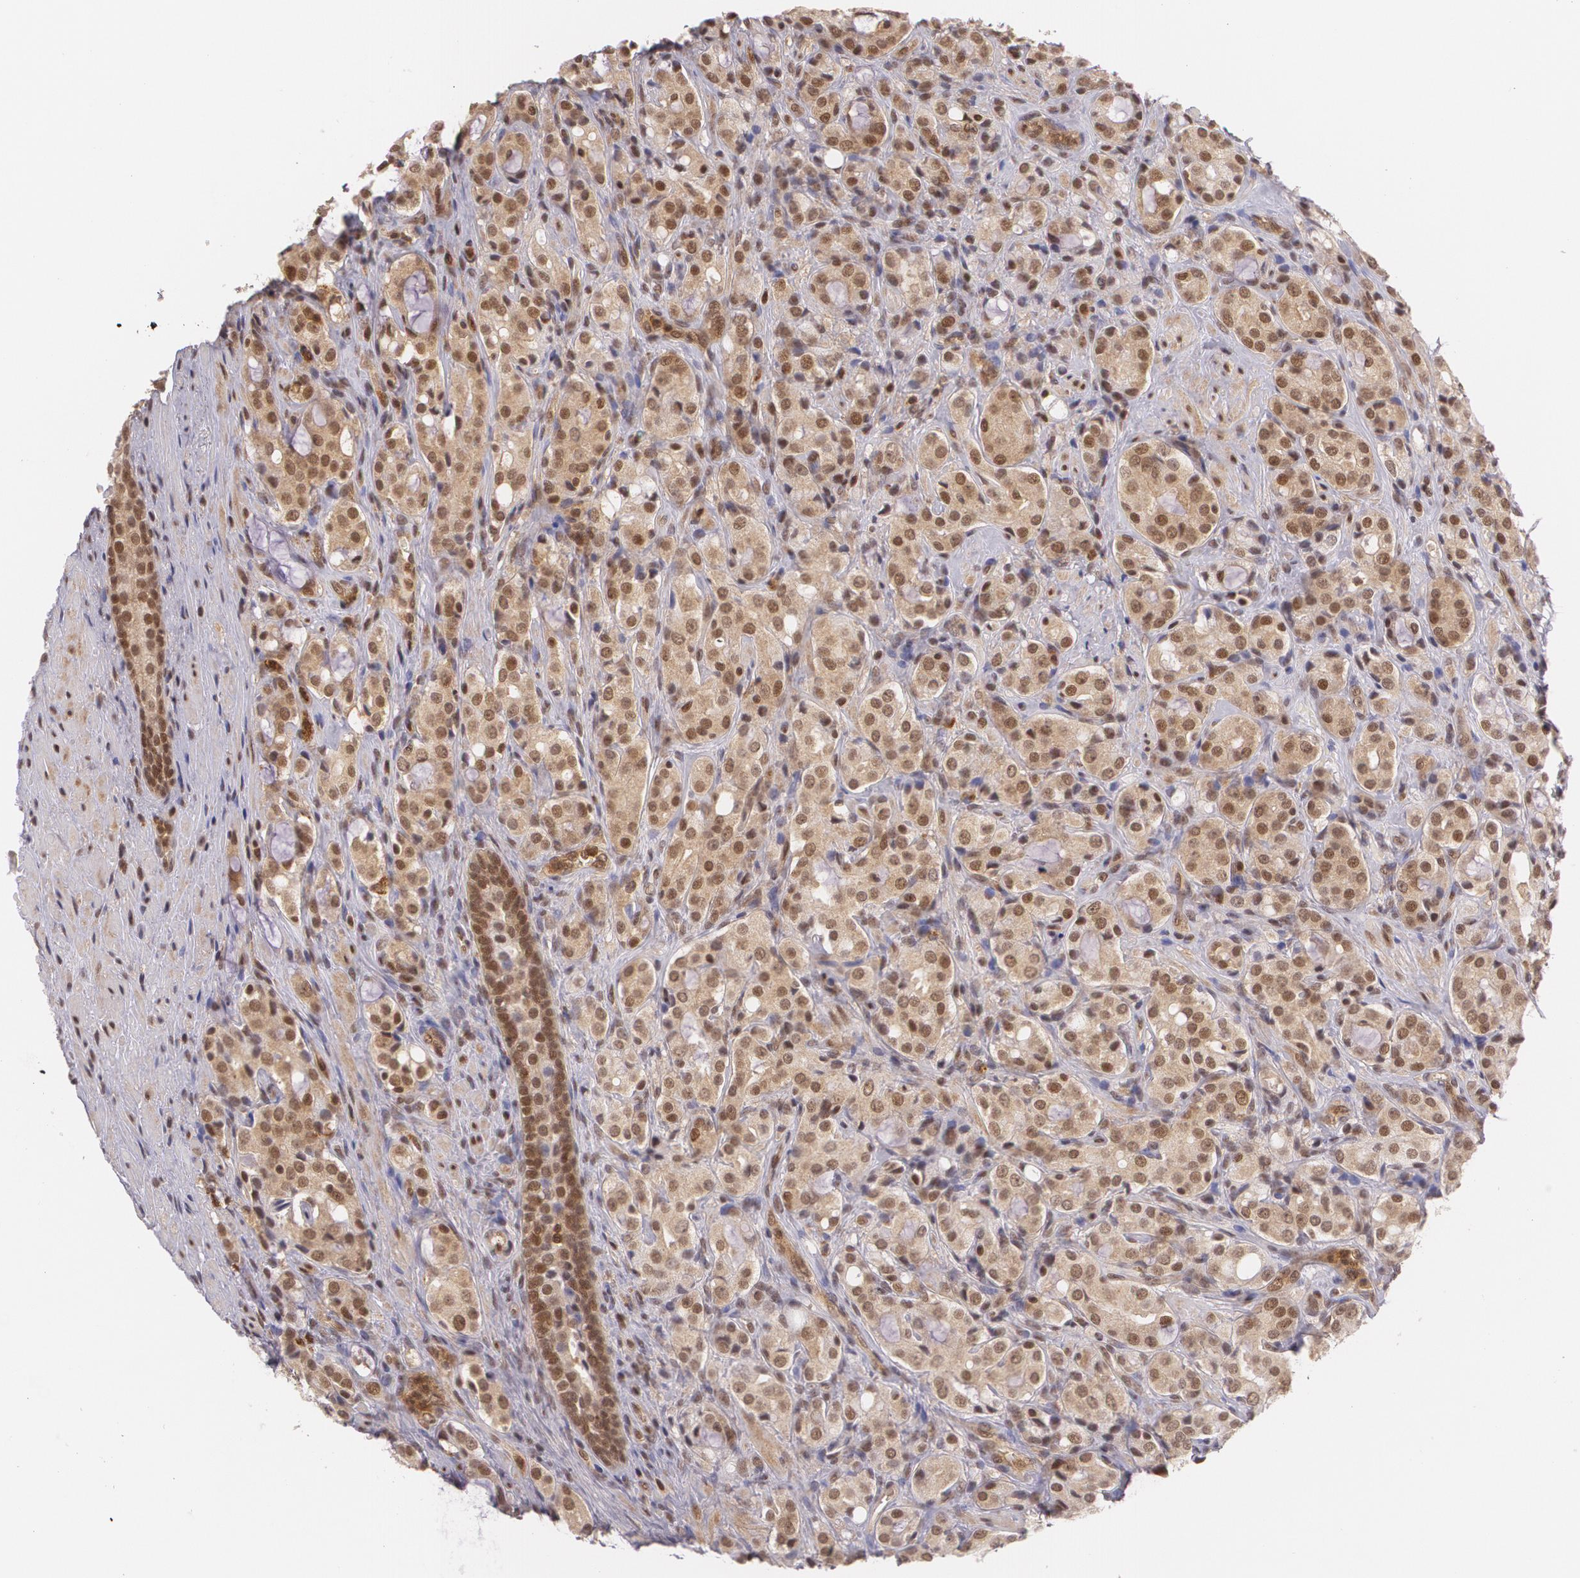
{"staining": {"intensity": "moderate", "quantity": ">75%", "location": "cytoplasmic/membranous,nuclear"}, "tissue": "prostate cancer", "cell_type": "Tumor cells", "image_type": "cancer", "snomed": [{"axis": "morphology", "description": "Adenocarcinoma, High grade"}, {"axis": "topography", "description": "Prostate"}], "caption": "Immunohistochemistry (IHC) (DAB) staining of human prostate cancer (high-grade adenocarcinoma) demonstrates moderate cytoplasmic/membranous and nuclear protein staining in approximately >75% of tumor cells.", "gene": "CUL2", "patient": {"sex": "male", "age": 72}}